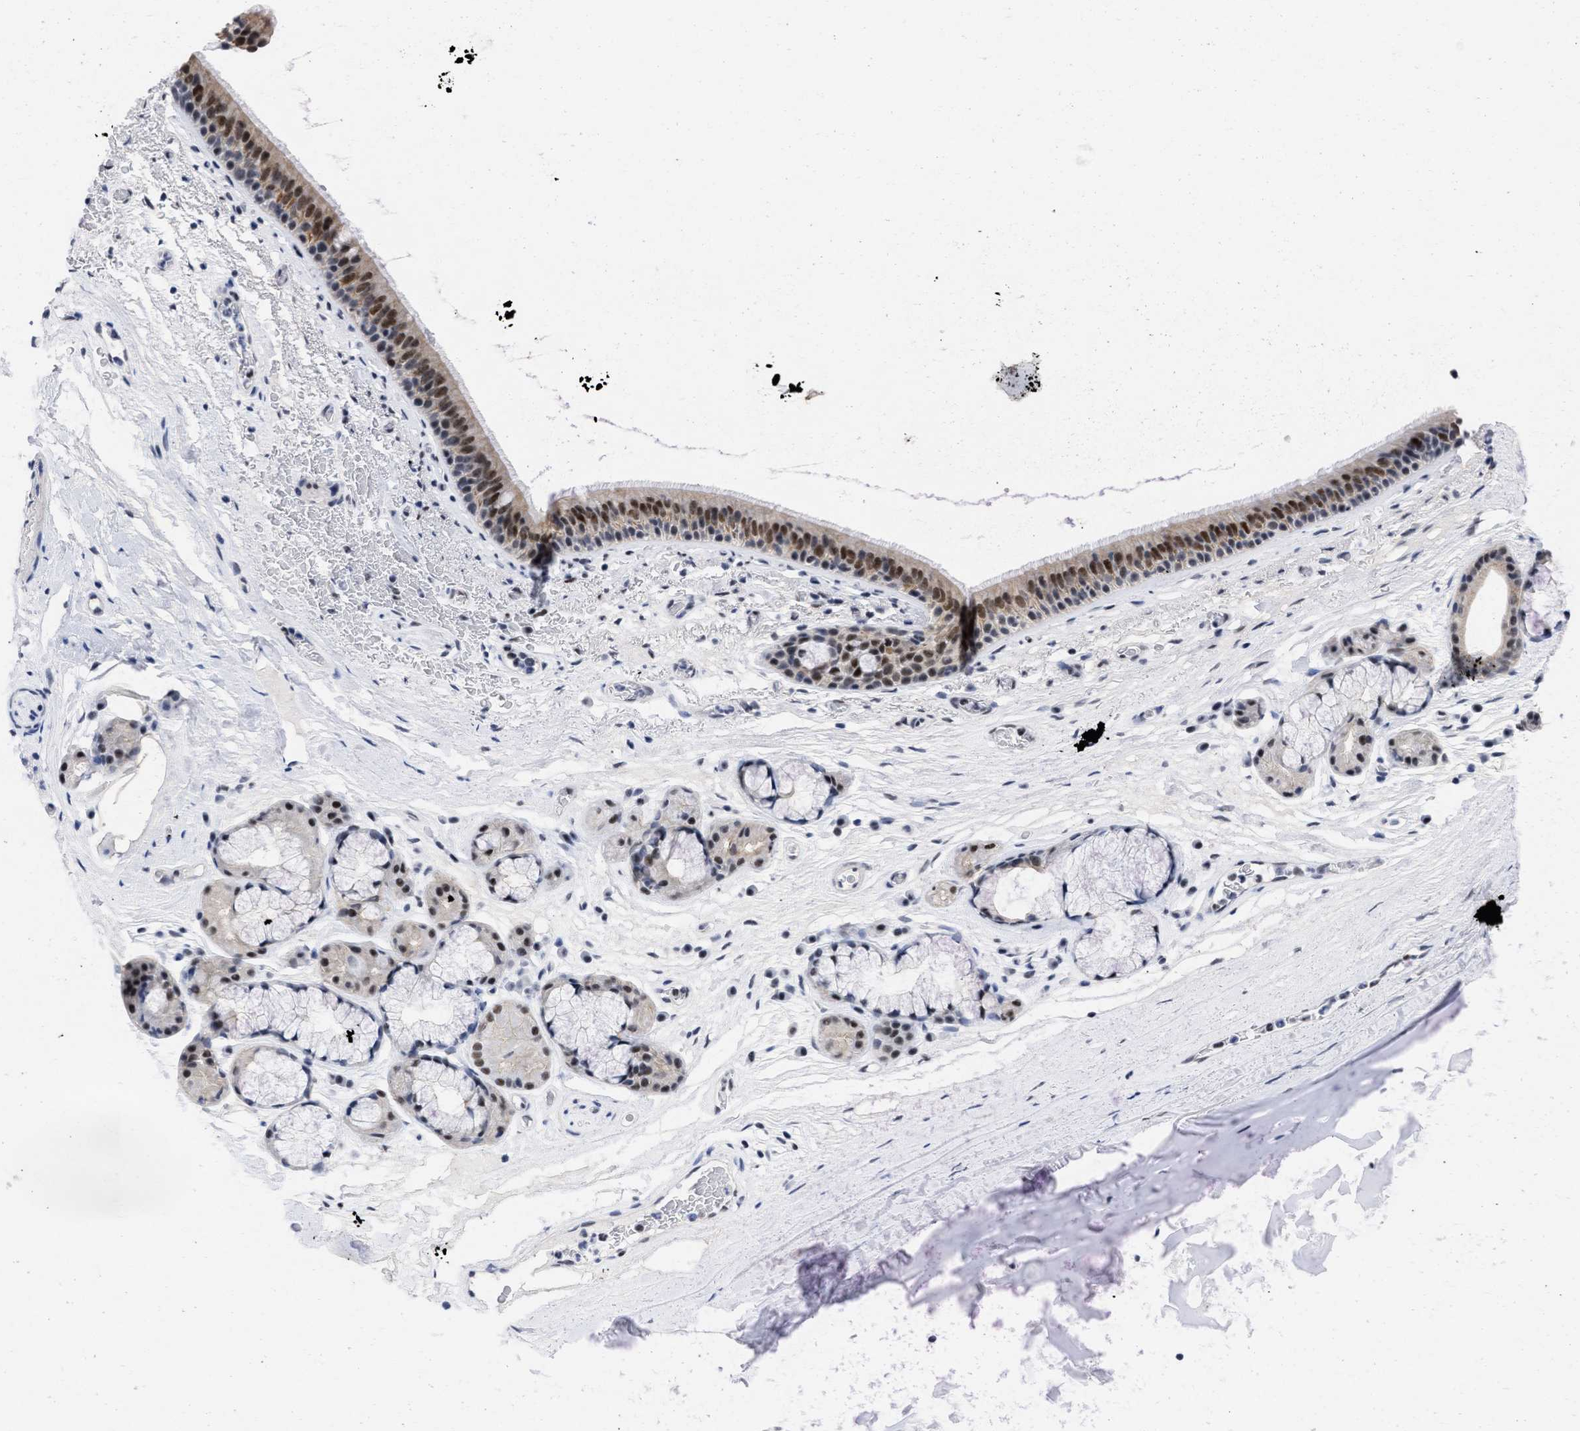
{"staining": {"intensity": "strong", "quantity": "25%-75%", "location": "cytoplasmic/membranous,nuclear"}, "tissue": "bronchus", "cell_type": "Respiratory epithelial cells", "image_type": "normal", "snomed": [{"axis": "morphology", "description": "Normal tissue, NOS"}, {"axis": "topography", "description": "Cartilage tissue"}], "caption": "A high-resolution histopathology image shows immunohistochemistry staining of unremarkable bronchus, which demonstrates strong cytoplasmic/membranous,nuclear positivity in approximately 25%-75% of respiratory epithelial cells. The staining is performed using DAB brown chromogen to label protein expression. The nuclei are counter-stained blue using hematoxylin.", "gene": "DDX41", "patient": {"sex": "female", "age": 63}}